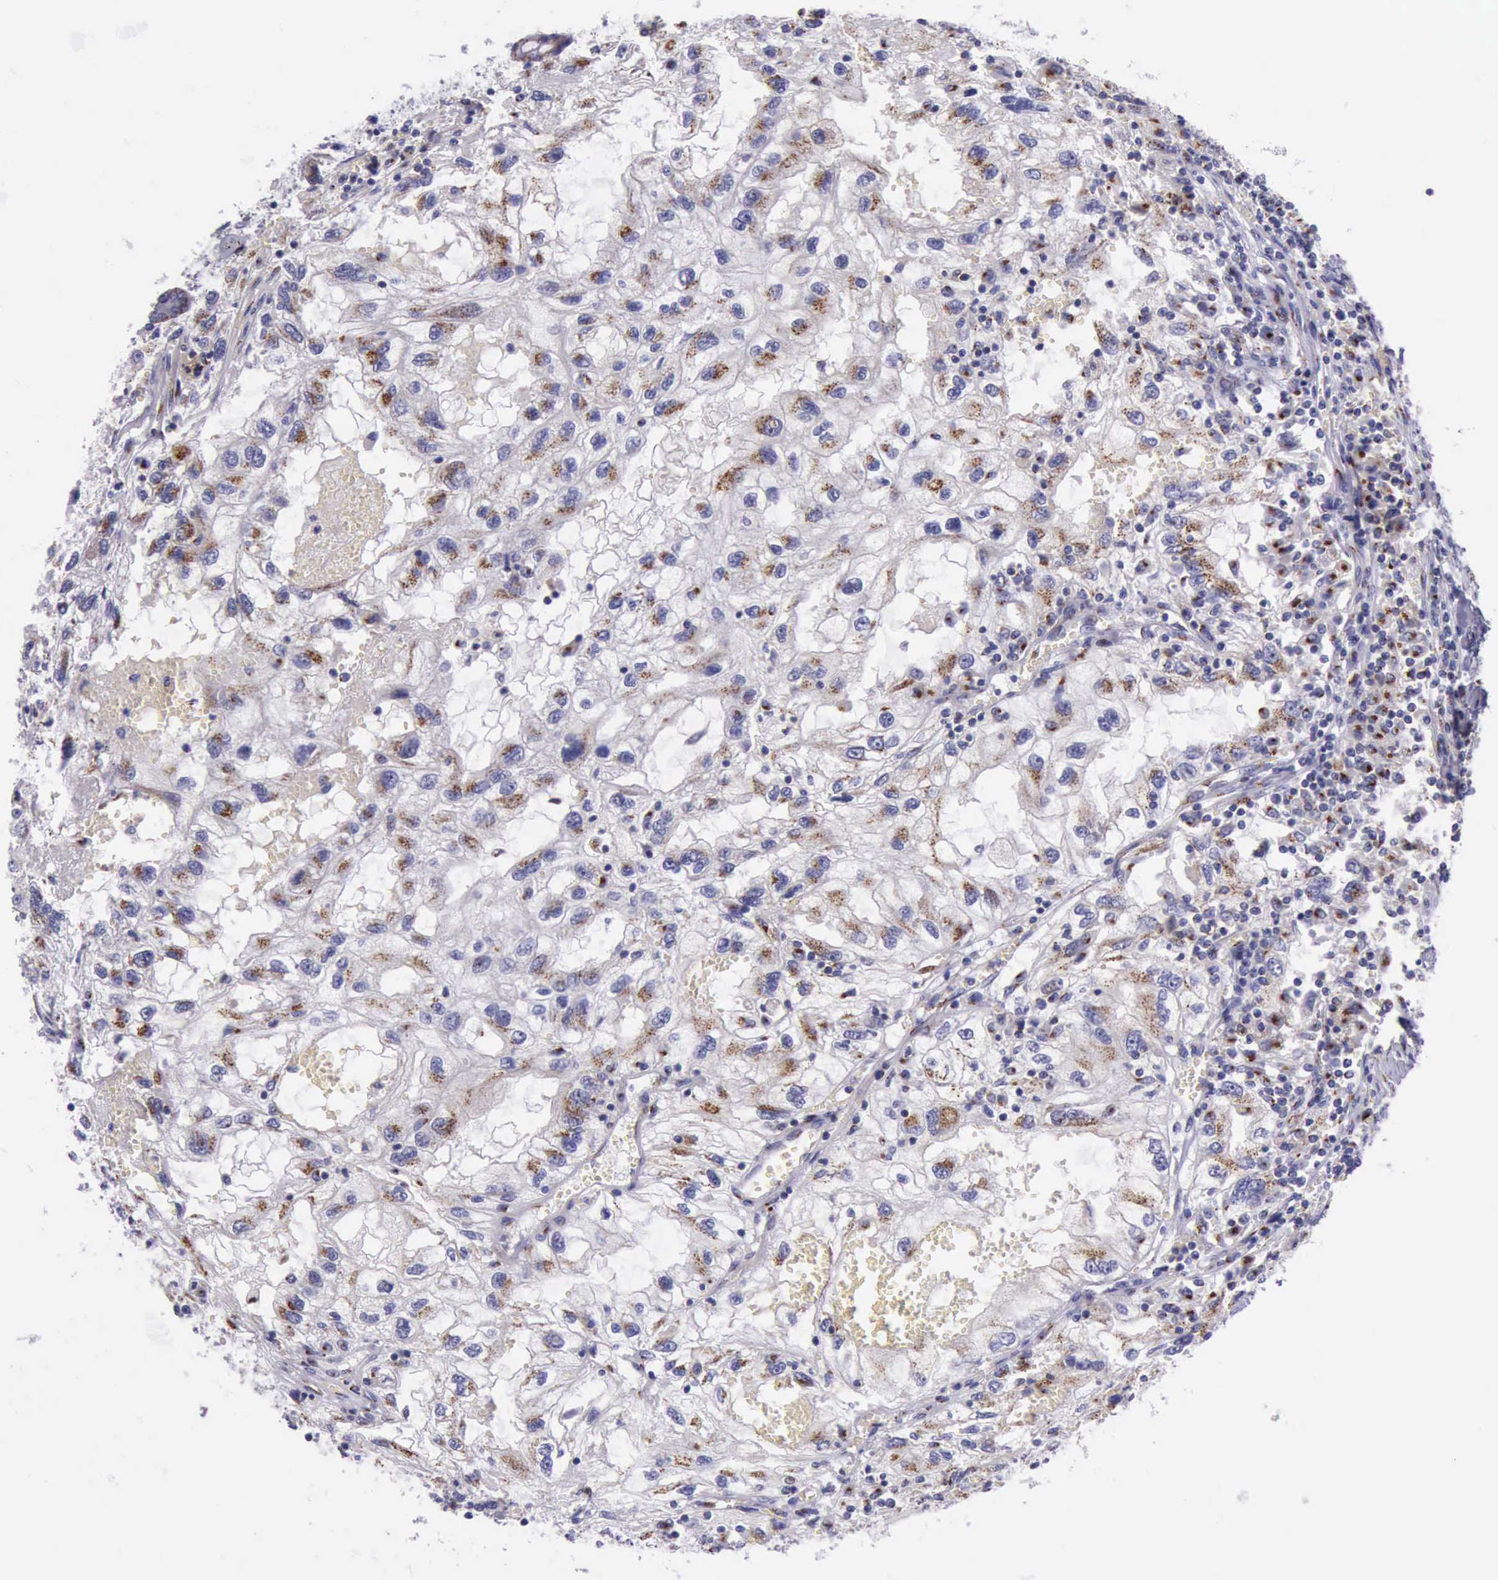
{"staining": {"intensity": "strong", "quantity": "25%-75%", "location": "cytoplasmic/membranous"}, "tissue": "renal cancer", "cell_type": "Tumor cells", "image_type": "cancer", "snomed": [{"axis": "morphology", "description": "Normal tissue, NOS"}, {"axis": "morphology", "description": "Adenocarcinoma, NOS"}, {"axis": "topography", "description": "Kidney"}], "caption": "Protein staining demonstrates strong cytoplasmic/membranous expression in about 25%-75% of tumor cells in renal adenocarcinoma.", "gene": "GOLGA5", "patient": {"sex": "male", "age": 71}}